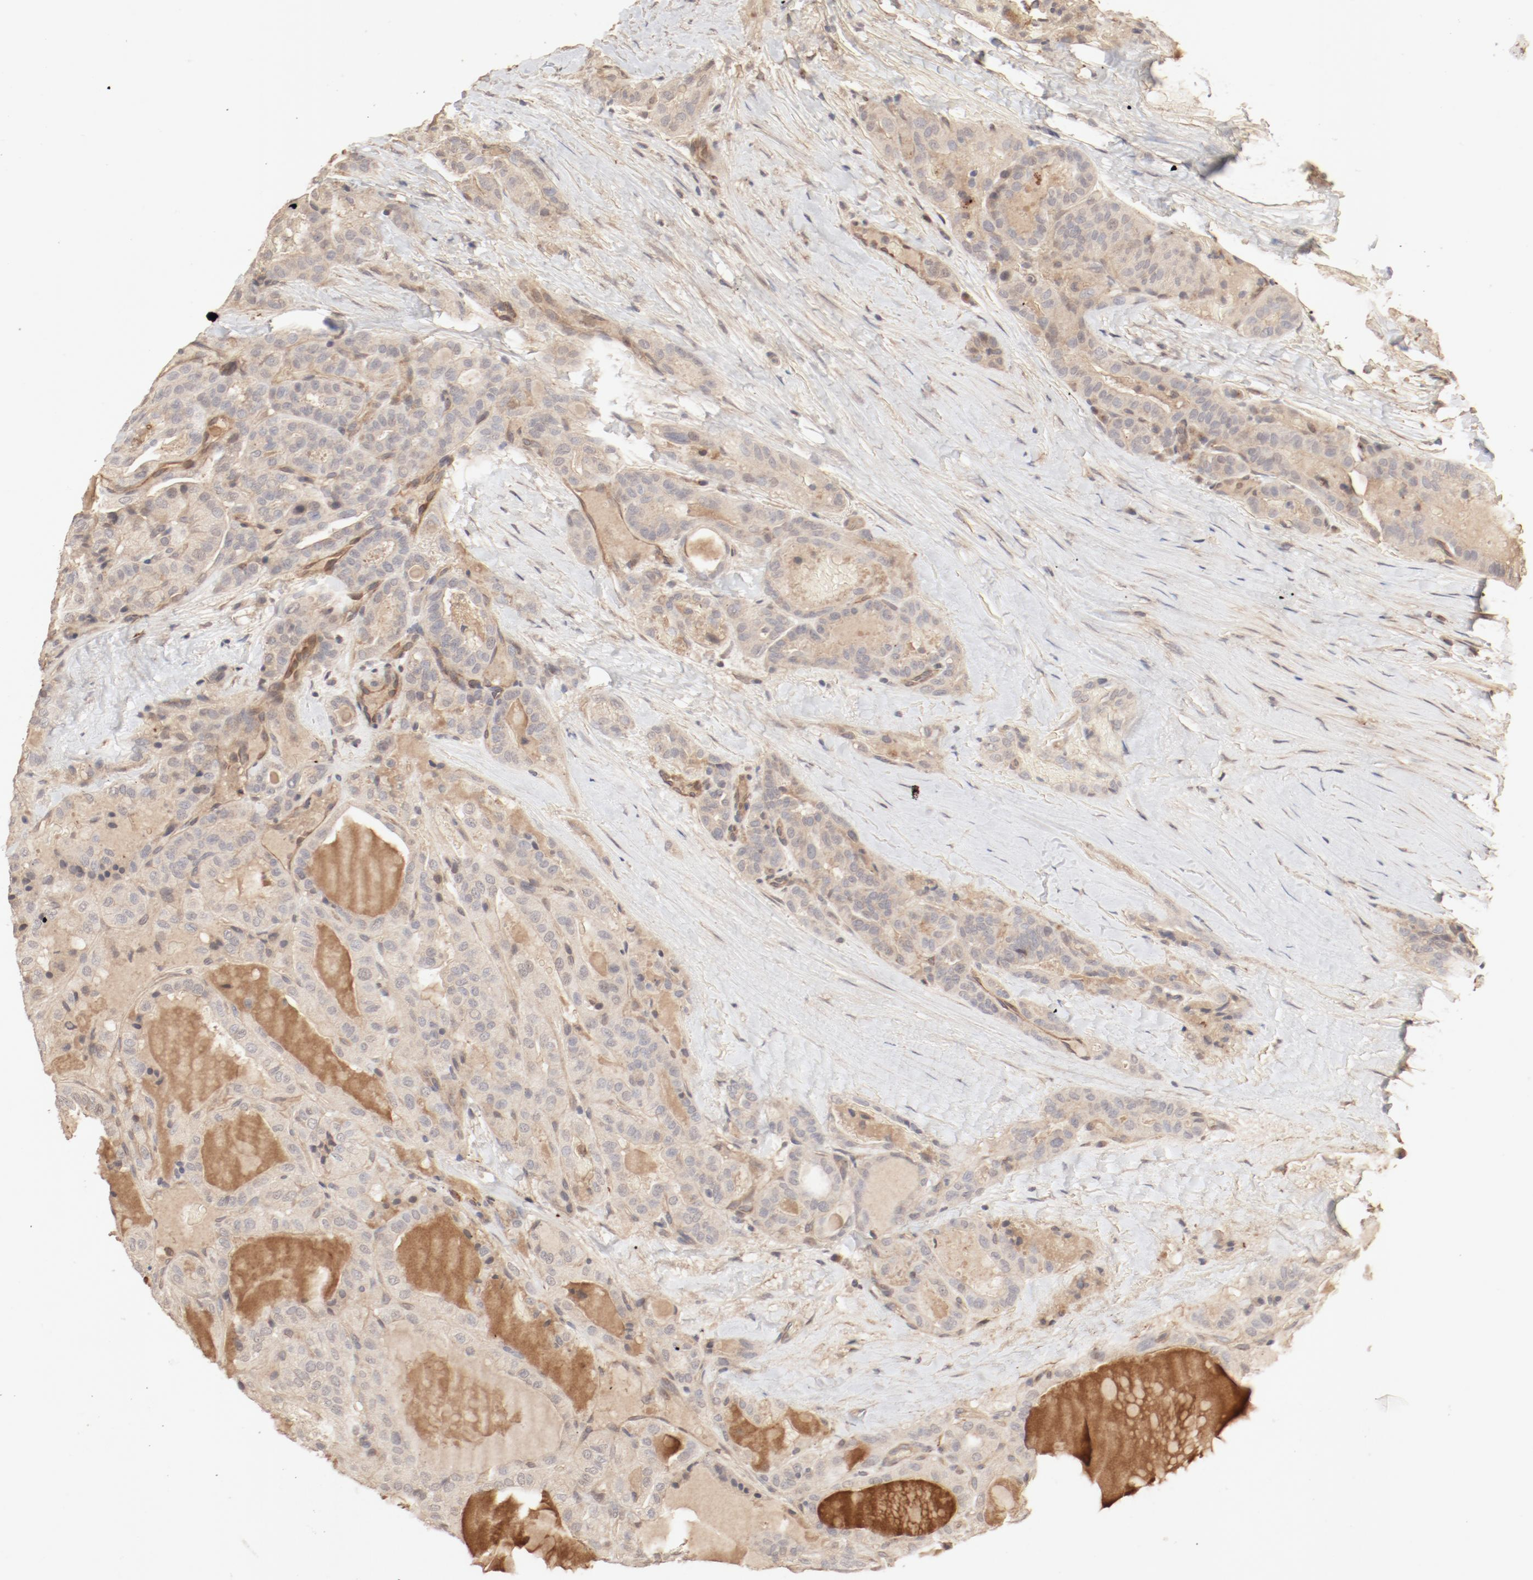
{"staining": {"intensity": "moderate", "quantity": ">75%", "location": "cytoplasmic/membranous,nuclear"}, "tissue": "thyroid cancer", "cell_type": "Tumor cells", "image_type": "cancer", "snomed": [{"axis": "morphology", "description": "Papillary adenocarcinoma, NOS"}, {"axis": "topography", "description": "Thyroid gland"}], "caption": "The immunohistochemical stain highlights moderate cytoplasmic/membranous and nuclear positivity in tumor cells of thyroid cancer (papillary adenocarcinoma) tissue.", "gene": "IL3RA", "patient": {"sex": "male", "age": 77}}